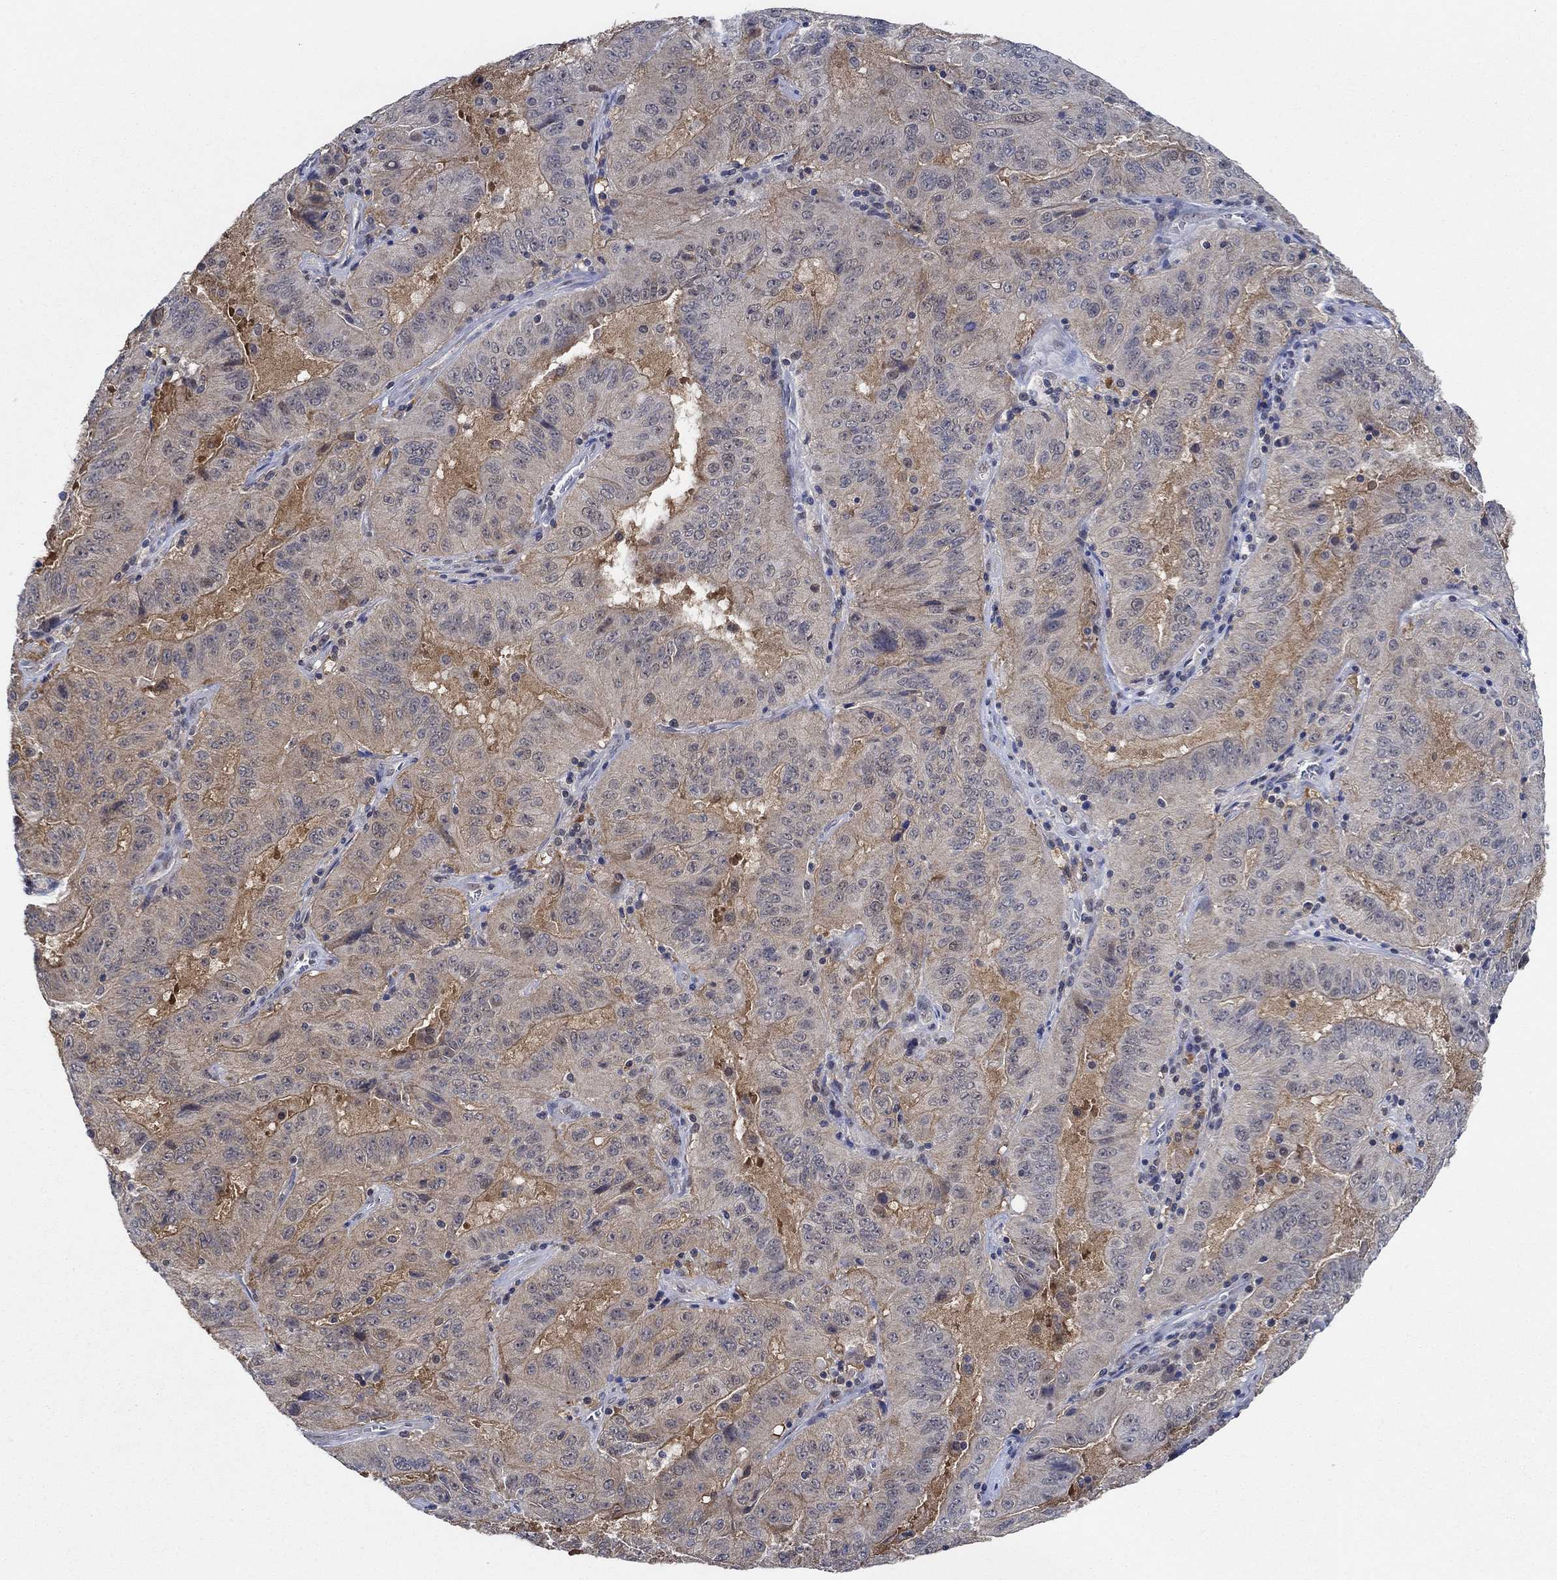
{"staining": {"intensity": "weak", "quantity": "25%-75%", "location": "cytoplasmic/membranous"}, "tissue": "pancreatic cancer", "cell_type": "Tumor cells", "image_type": "cancer", "snomed": [{"axis": "morphology", "description": "Adenocarcinoma, NOS"}, {"axis": "topography", "description": "Pancreas"}], "caption": "Protein expression analysis of adenocarcinoma (pancreatic) demonstrates weak cytoplasmic/membranous staining in approximately 25%-75% of tumor cells.", "gene": "DACT1", "patient": {"sex": "male", "age": 63}}